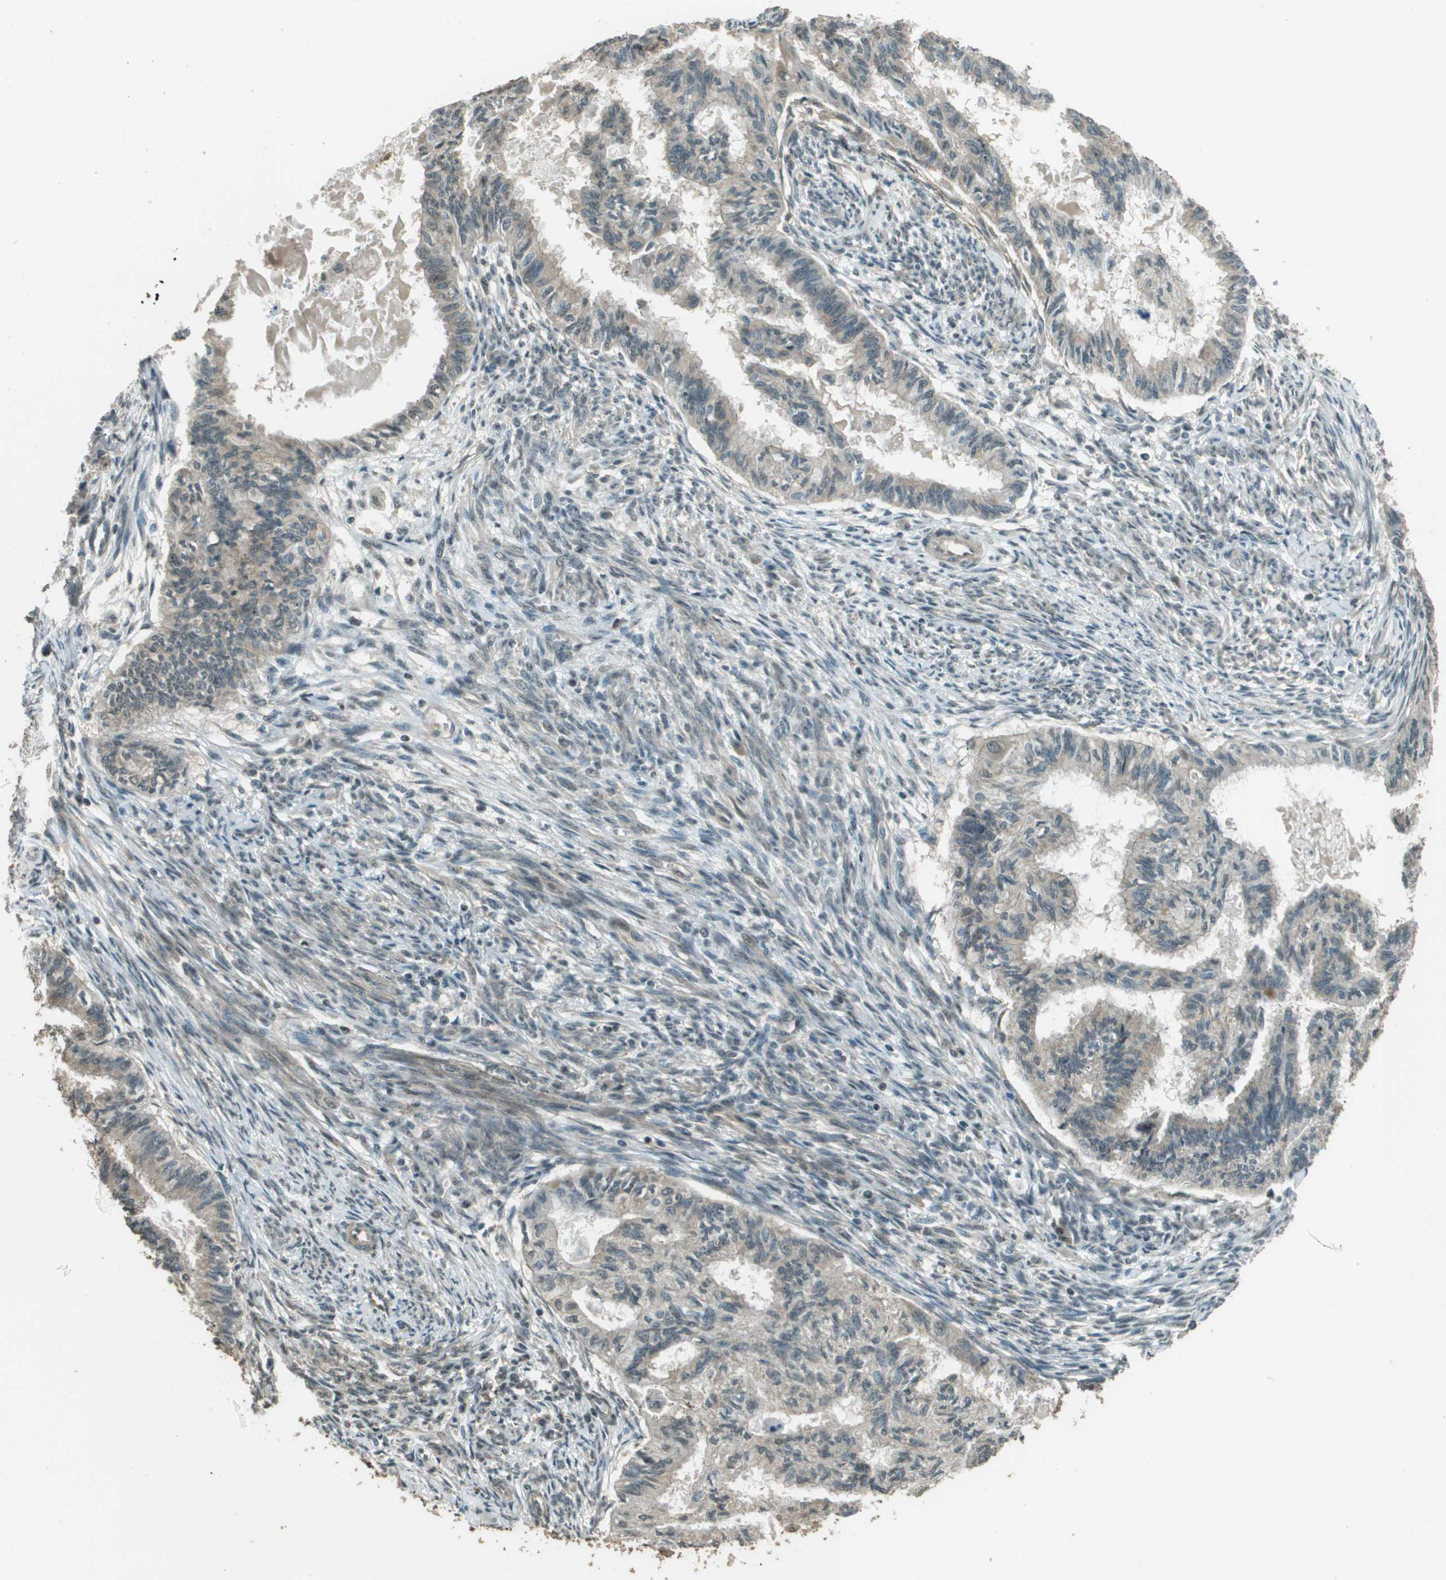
{"staining": {"intensity": "weak", "quantity": "25%-75%", "location": "cytoplasmic/membranous"}, "tissue": "cervical cancer", "cell_type": "Tumor cells", "image_type": "cancer", "snomed": [{"axis": "morphology", "description": "Normal tissue, NOS"}, {"axis": "morphology", "description": "Adenocarcinoma, NOS"}, {"axis": "topography", "description": "Cervix"}, {"axis": "topography", "description": "Endometrium"}], "caption": "Immunohistochemistry micrograph of cervical adenocarcinoma stained for a protein (brown), which shows low levels of weak cytoplasmic/membranous staining in about 25%-75% of tumor cells.", "gene": "SDC3", "patient": {"sex": "female", "age": 86}}